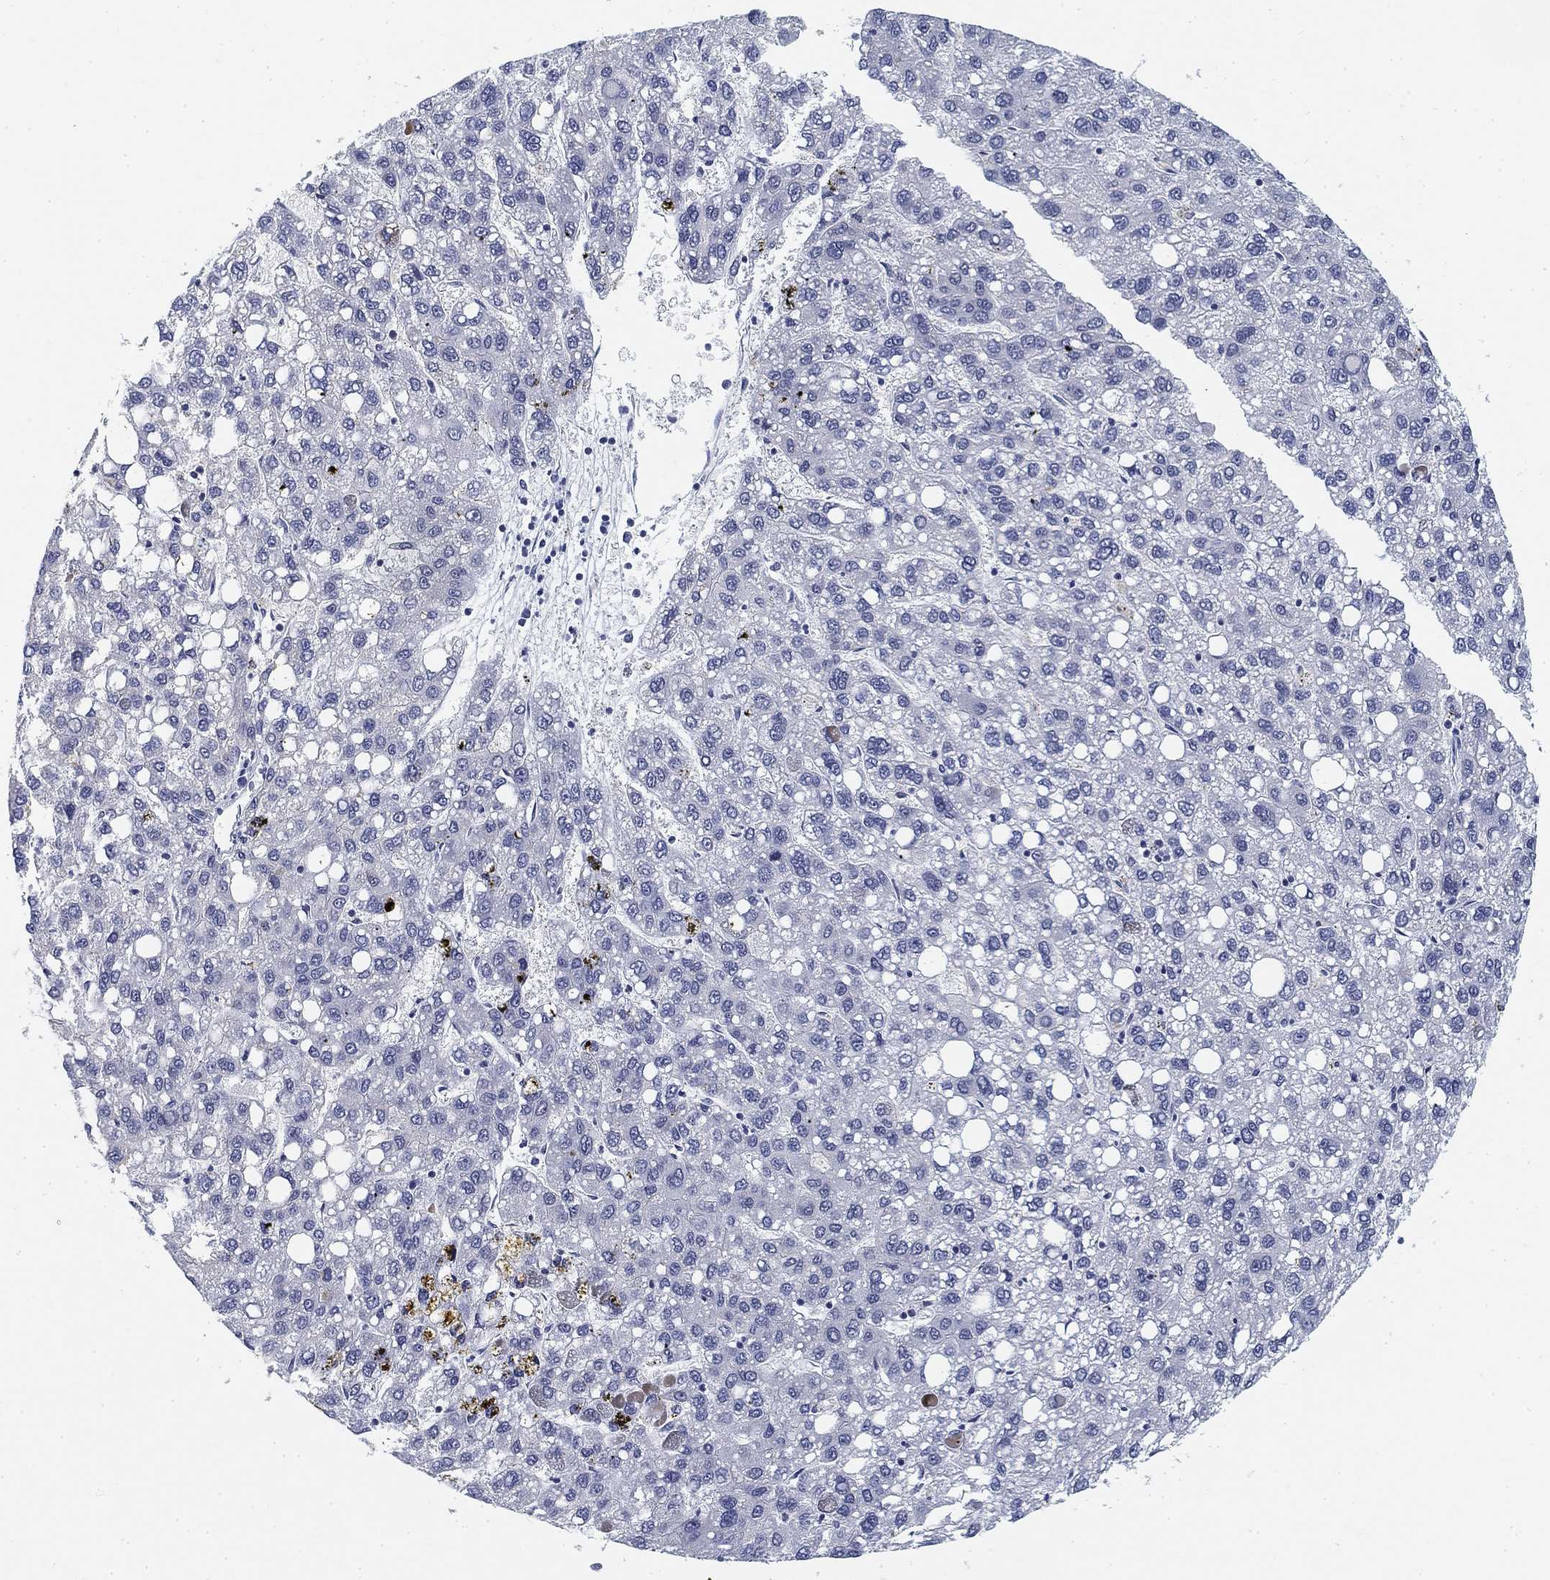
{"staining": {"intensity": "negative", "quantity": "none", "location": "none"}, "tissue": "liver cancer", "cell_type": "Tumor cells", "image_type": "cancer", "snomed": [{"axis": "morphology", "description": "Carcinoma, Hepatocellular, NOS"}, {"axis": "topography", "description": "Liver"}], "caption": "Tumor cells show no significant staining in hepatocellular carcinoma (liver).", "gene": "SLC2A5", "patient": {"sex": "female", "age": 82}}